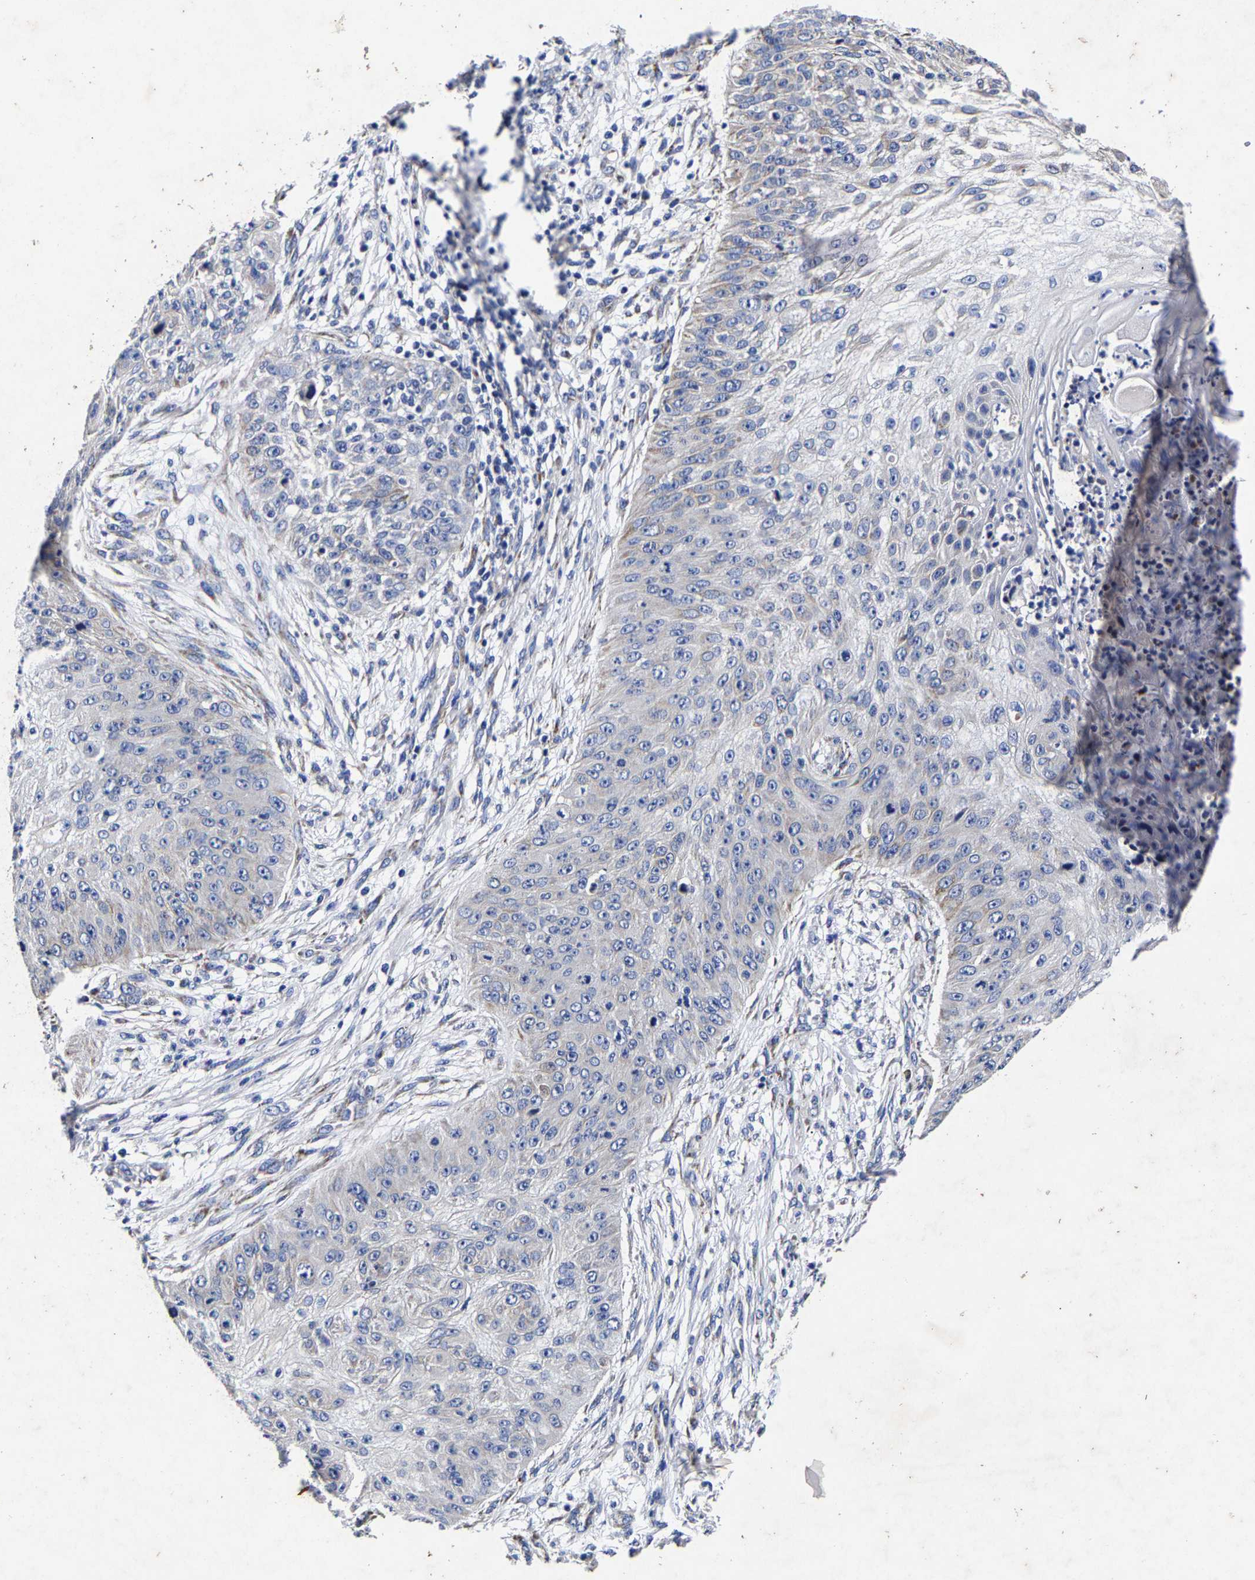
{"staining": {"intensity": "negative", "quantity": "none", "location": "none"}, "tissue": "skin cancer", "cell_type": "Tumor cells", "image_type": "cancer", "snomed": [{"axis": "morphology", "description": "Squamous cell carcinoma, NOS"}, {"axis": "topography", "description": "Skin"}], "caption": "DAB (3,3'-diaminobenzidine) immunohistochemical staining of skin squamous cell carcinoma shows no significant expression in tumor cells.", "gene": "AASS", "patient": {"sex": "female", "age": 80}}